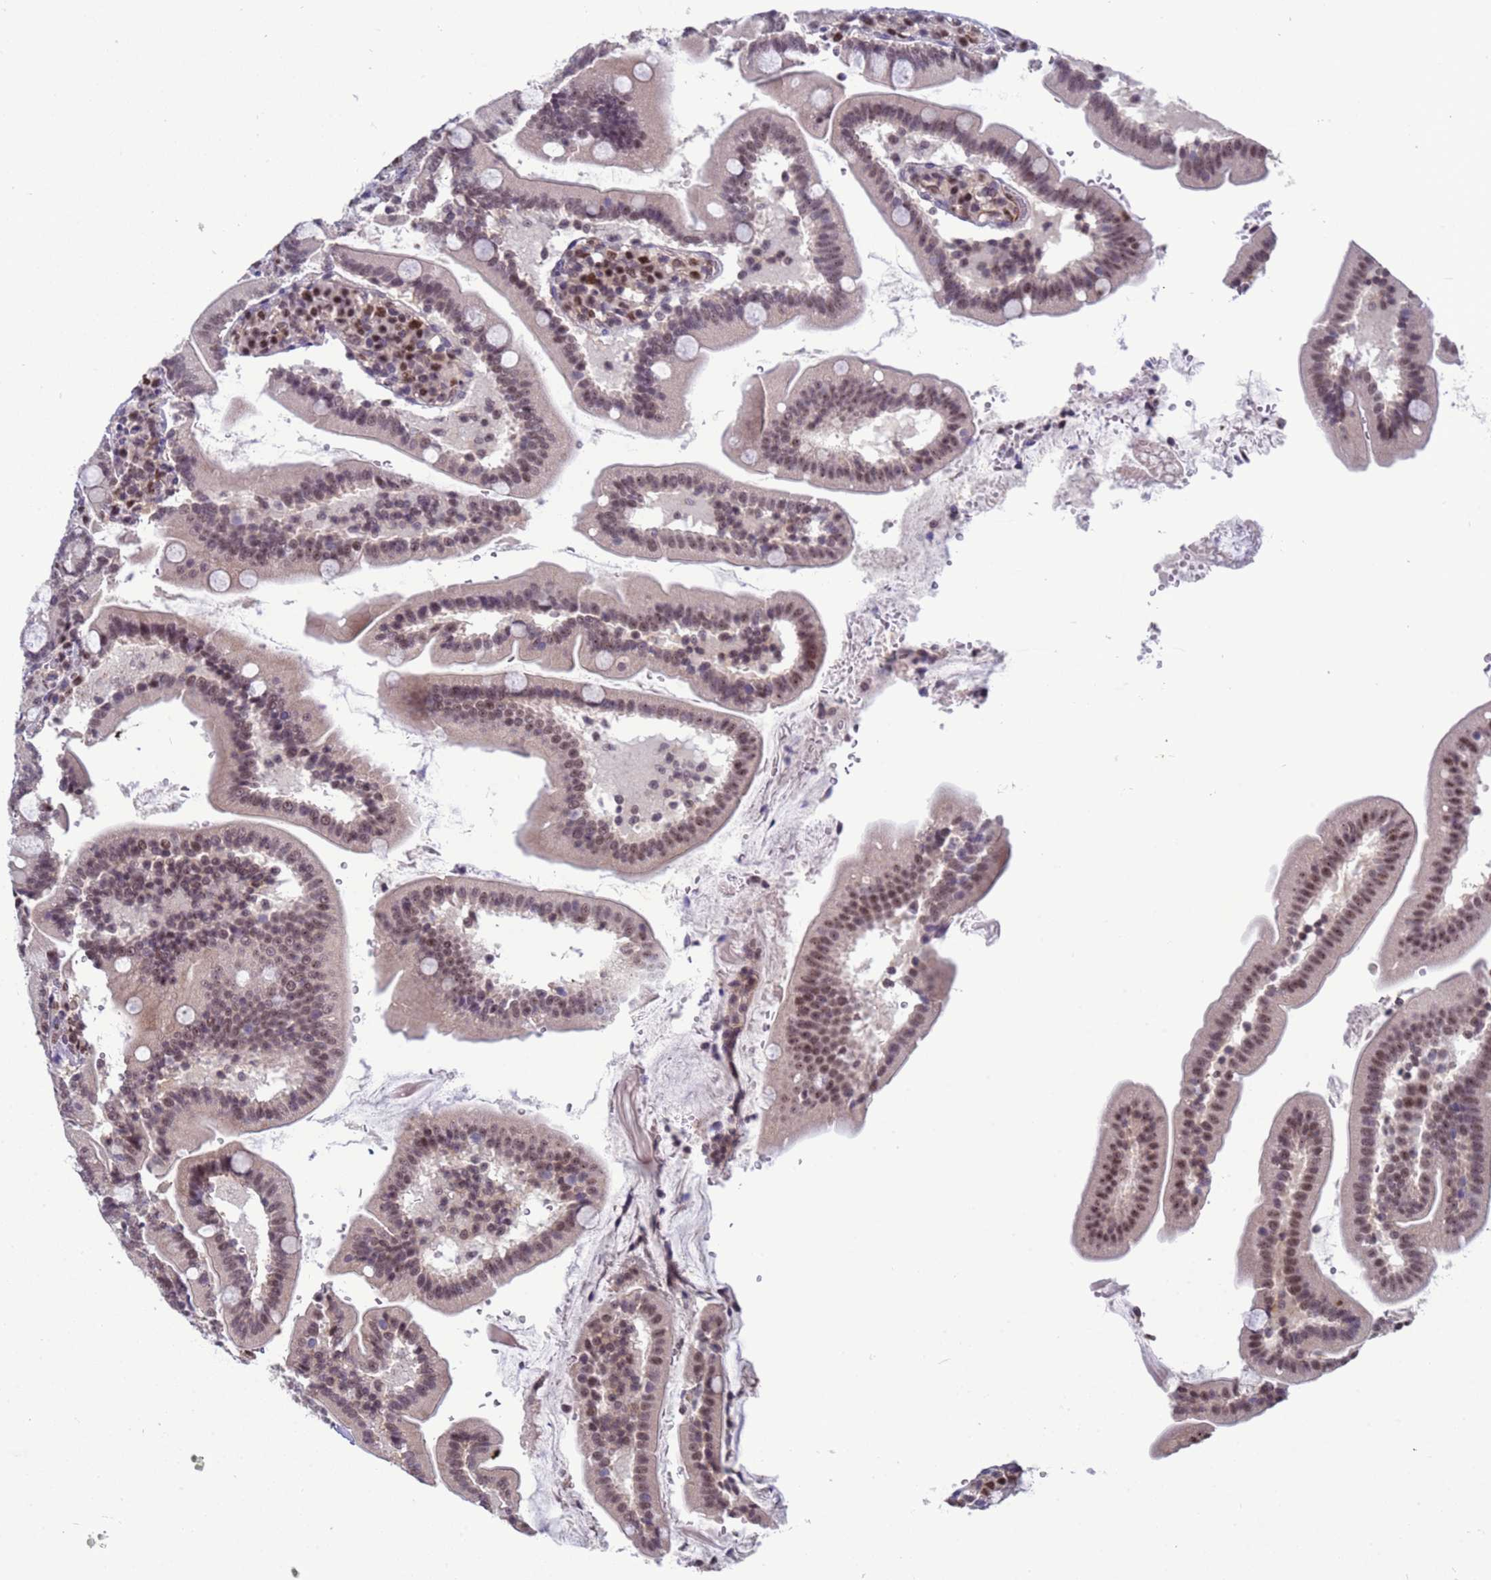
{"staining": {"intensity": "moderate", "quantity": ">75%", "location": "cytoplasmic/membranous,nuclear"}, "tissue": "duodenum", "cell_type": "Glandular cells", "image_type": "normal", "snomed": [{"axis": "morphology", "description": "Normal tissue, NOS"}, {"axis": "topography", "description": "Duodenum"}], "caption": "Normal duodenum was stained to show a protein in brown. There is medium levels of moderate cytoplasmic/membranous,nuclear positivity in about >75% of glandular cells. The protein of interest is stained brown, and the nuclei are stained in blue (DAB (3,3'-diaminobenzidine) IHC with brightfield microscopy, high magnification).", "gene": "NSL1", "patient": {"sex": "female", "age": 67}}